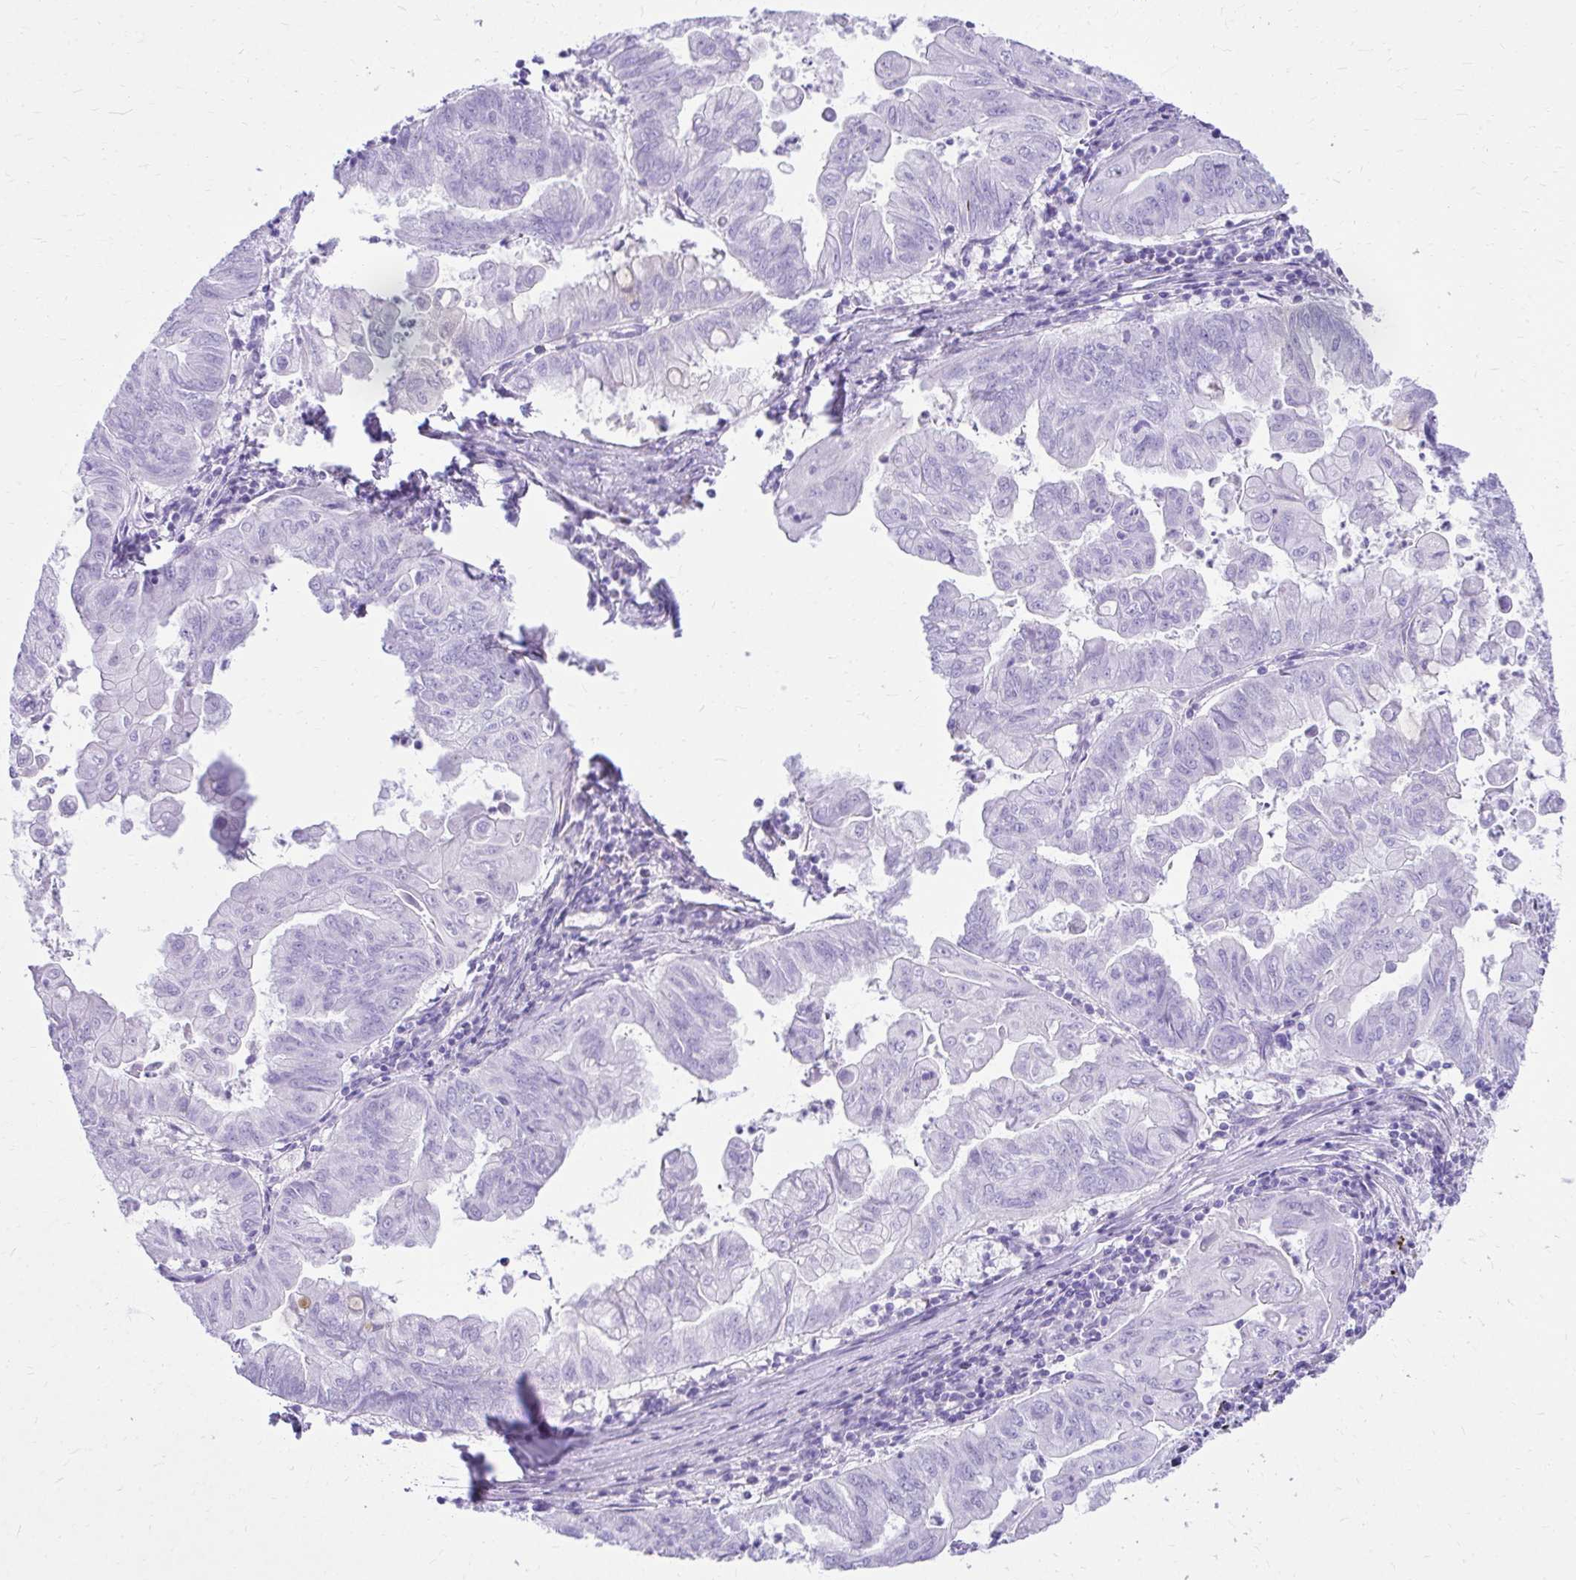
{"staining": {"intensity": "negative", "quantity": "none", "location": "none"}, "tissue": "stomach cancer", "cell_type": "Tumor cells", "image_type": "cancer", "snomed": [{"axis": "morphology", "description": "Adenocarcinoma, NOS"}, {"axis": "topography", "description": "Stomach, upper"}], "caption": "This image is of adenocarcinoma (stomach) stained with IHC to label a protein in brown with the nuclei are counter-stained blue. There is no positivity in tumor cells.", "gene": "PELI3", "patient": {"sex": "male", "age": 80}}